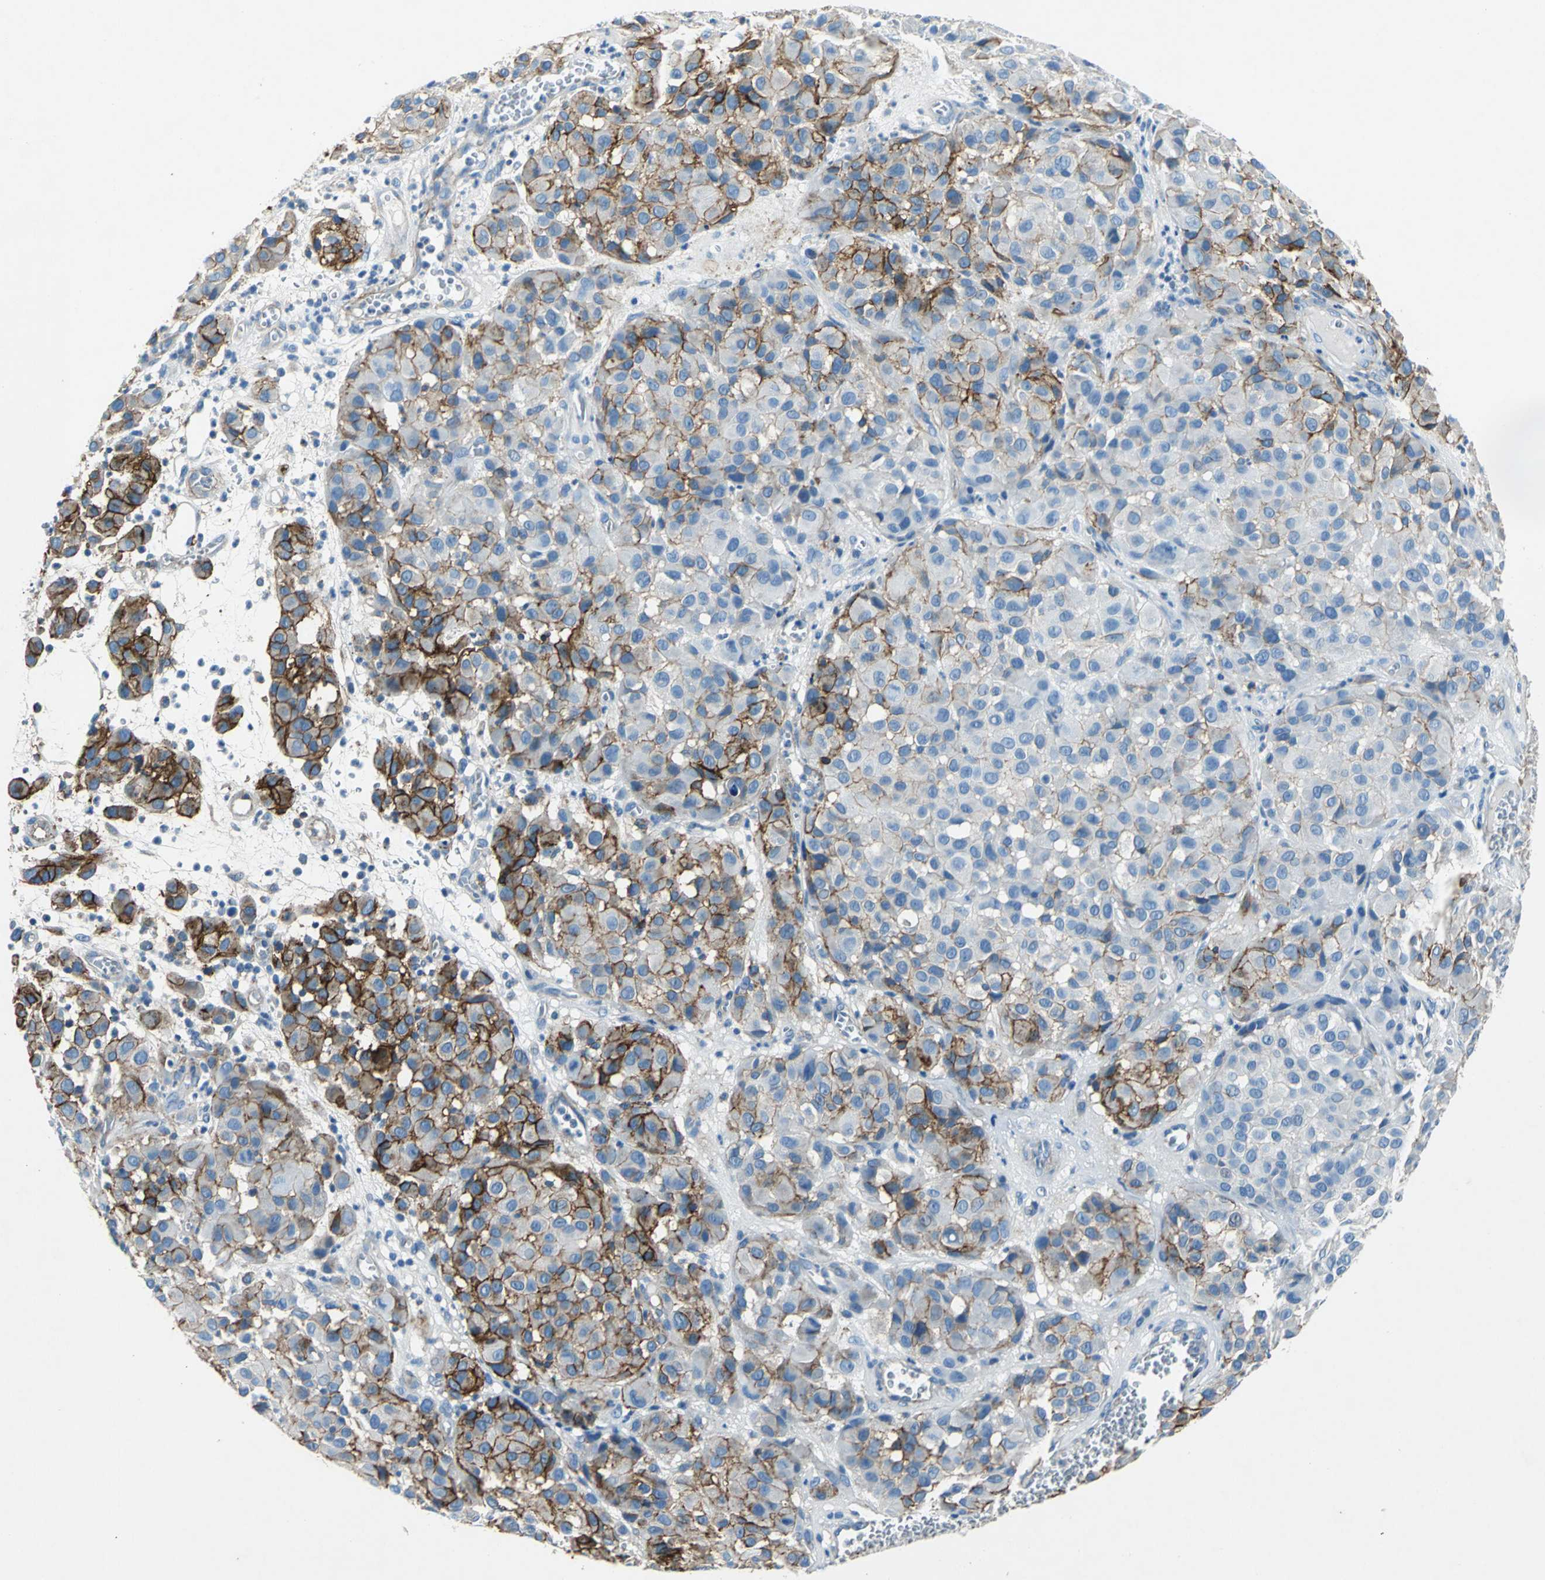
{"staining": {"intensity": "strong", "quantity": "25%-75%", "location": "cytoplasmic/membranous"}, "tissue": "melanoma", "cell_type": "Tumor cells", "image_type": "cancer", "snomed": [{"axis": "morphology", "description": "Malignant melanoma, NOS"}, {"axis": "topography", "description": "Skin"}], "caption": "This micrograph demonstrates melanoma stained with immunohistochemistry (IHC) to label a protein in brown. The cytoplasmic/membranous of tumor cells show strong positivity for the protein. Nuclei are counter-stained blue.", "gene": "RPS13", "patient": {"sex": "female", "age": 21}}